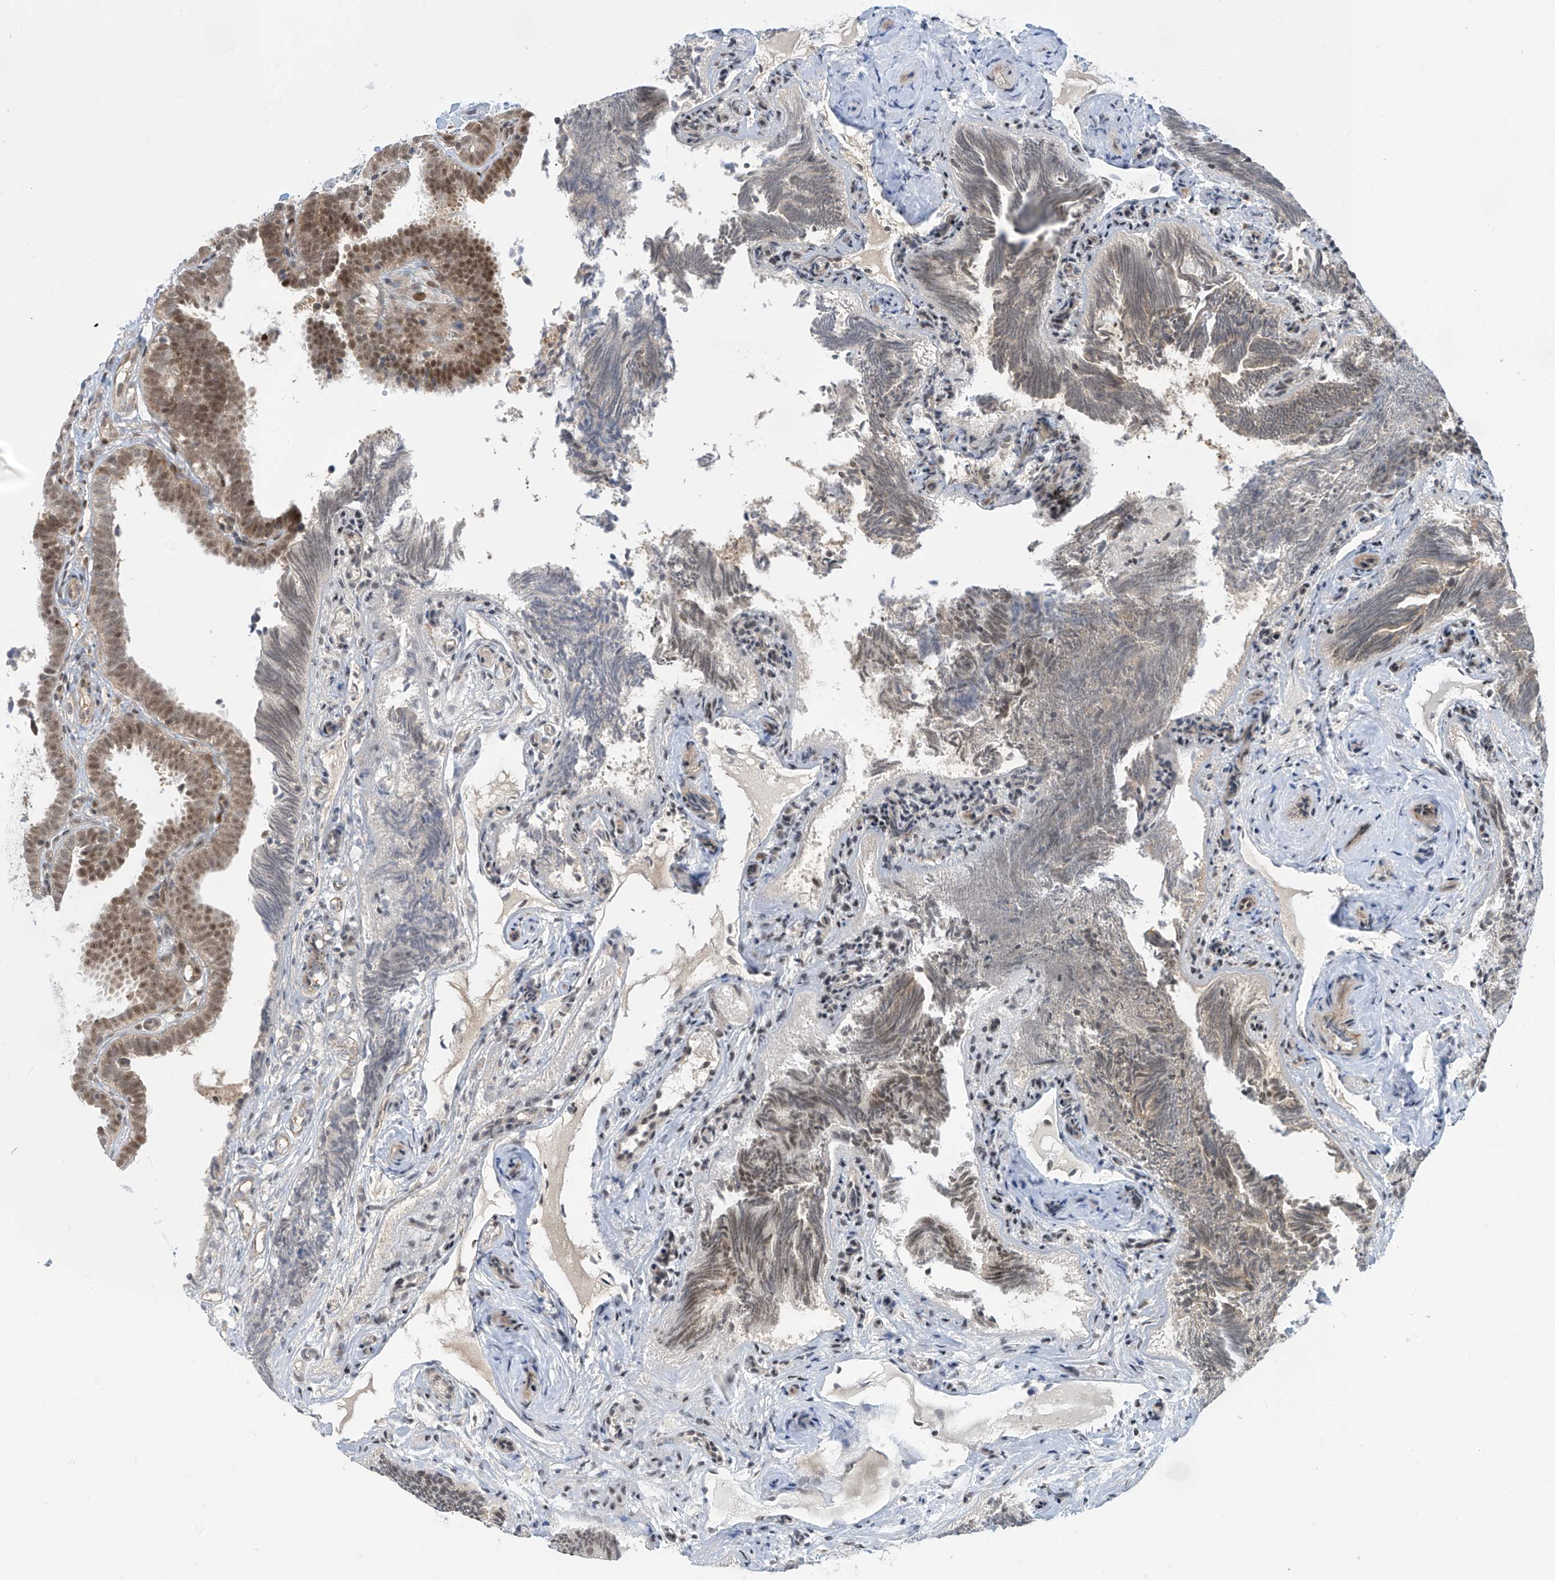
{"staining": {"intensity": "moderate", "quantity": ">75%", "location": "nuclear"}, "tissue": "fallopian tube", "cell_type": "Glandular cells", "image_type": "normal", "snomed": [{"axis": "morphology", "description": "Normal tissue, NOS"}, {"axis": "topography", "description": "Fallopian tube"}], "caption": "Moderate nuclear positivity for a protein is seen in about >75% of glandular cells of normal fallopian tube using immunohistochemistry.", "gene": "LAGE3", "patient": {"sex": "female", "age": 39}}